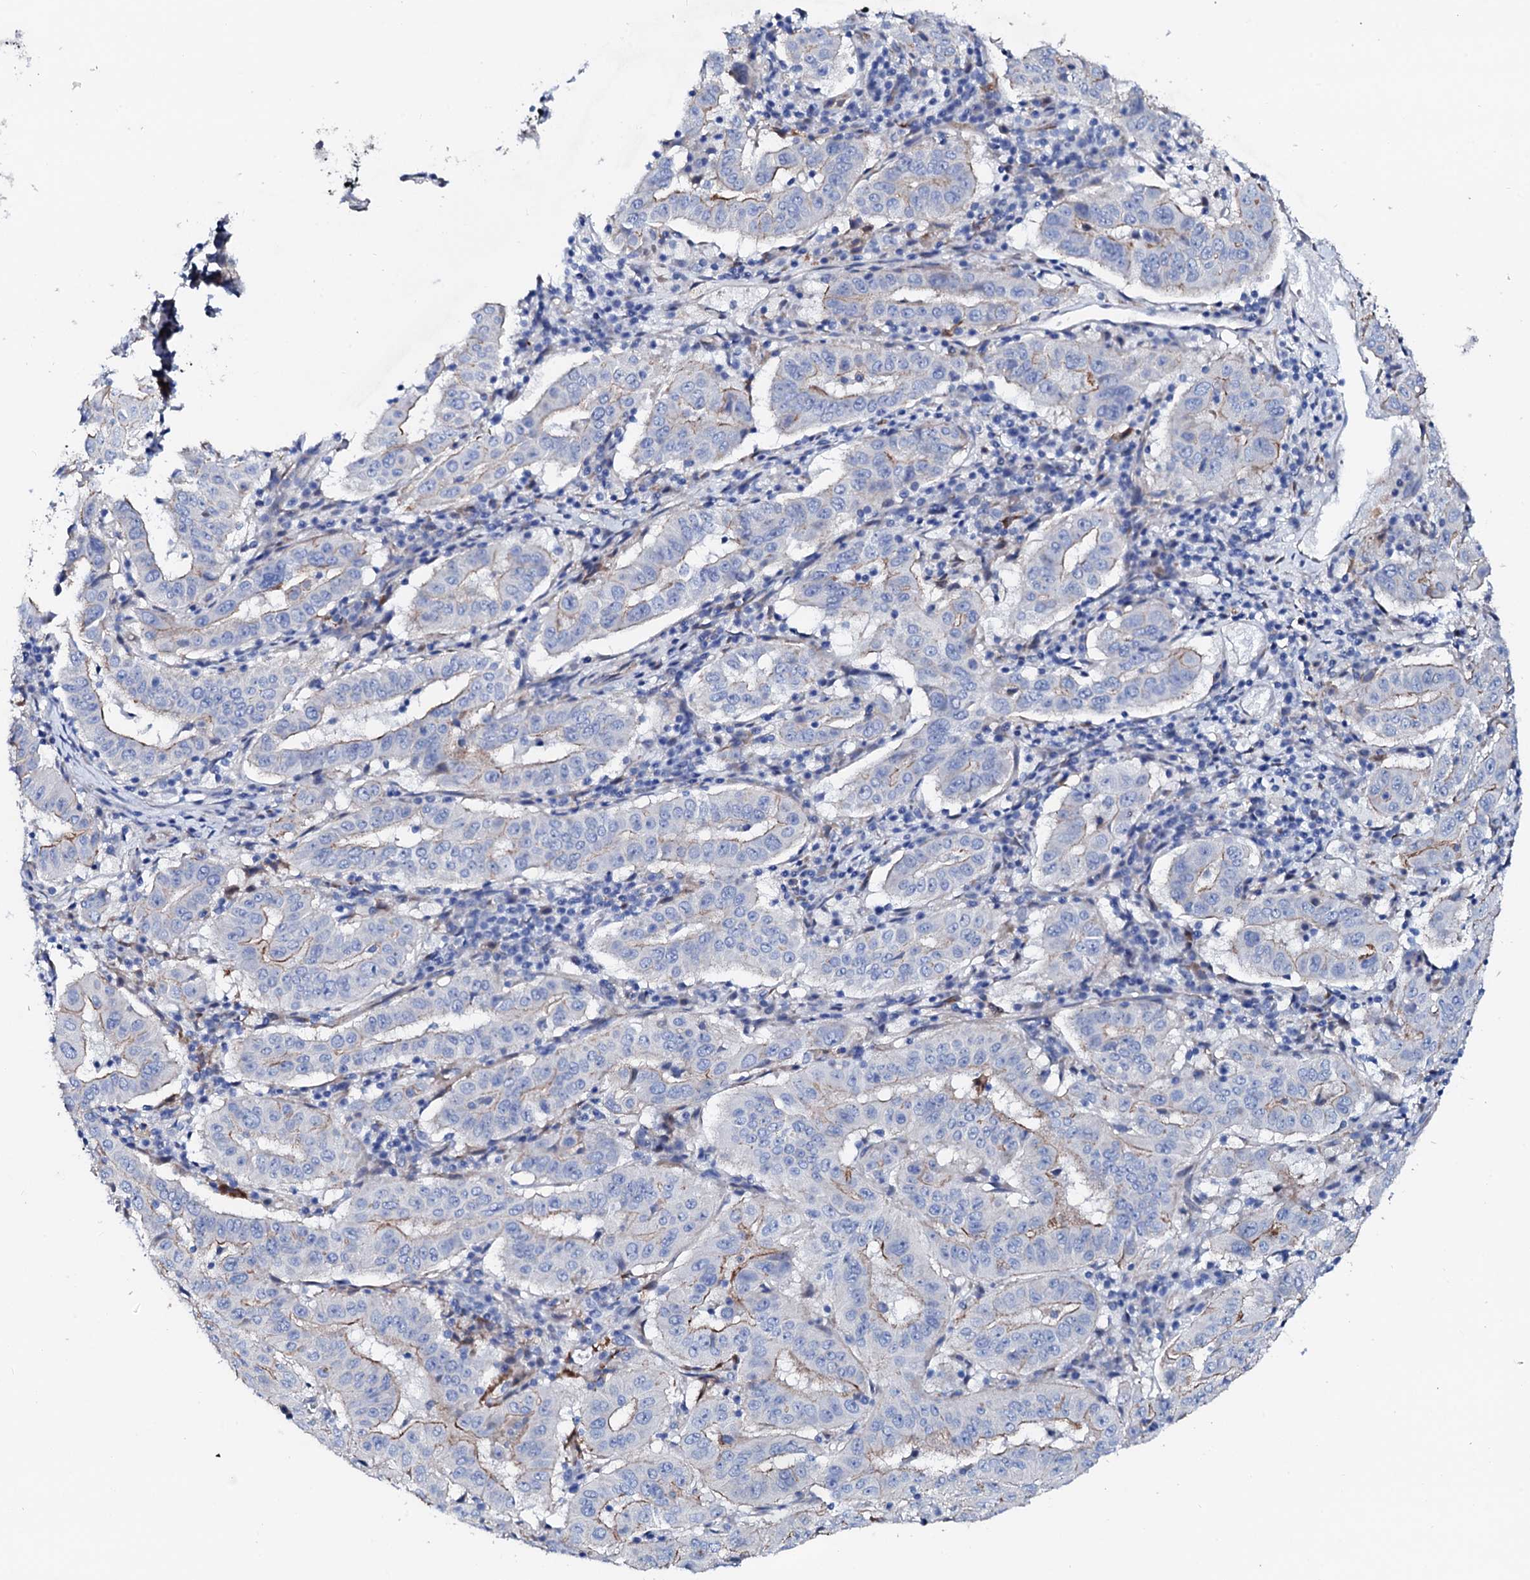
{"staining": {"intensity": "weak", "quantity": "25%-75%", "location": "cytoplasmic/membranous"}, "tissue": "pancreatic cancer", "cell_type": "Tumor cells", "image_type": "cancer", "snomed": [{"axis": "morphology", "description": "Adenocarcinoma, NOS"}, {"axis": "topography", "description": "Pancreas"}], "caption": "Weak cytoplasmic/membranous positivity is present in about 25%-75% of tumor cells in pancreatic adenocarcinoma.", "gene": "TRDN", "patient": {"sex": "male", "age": 63}}